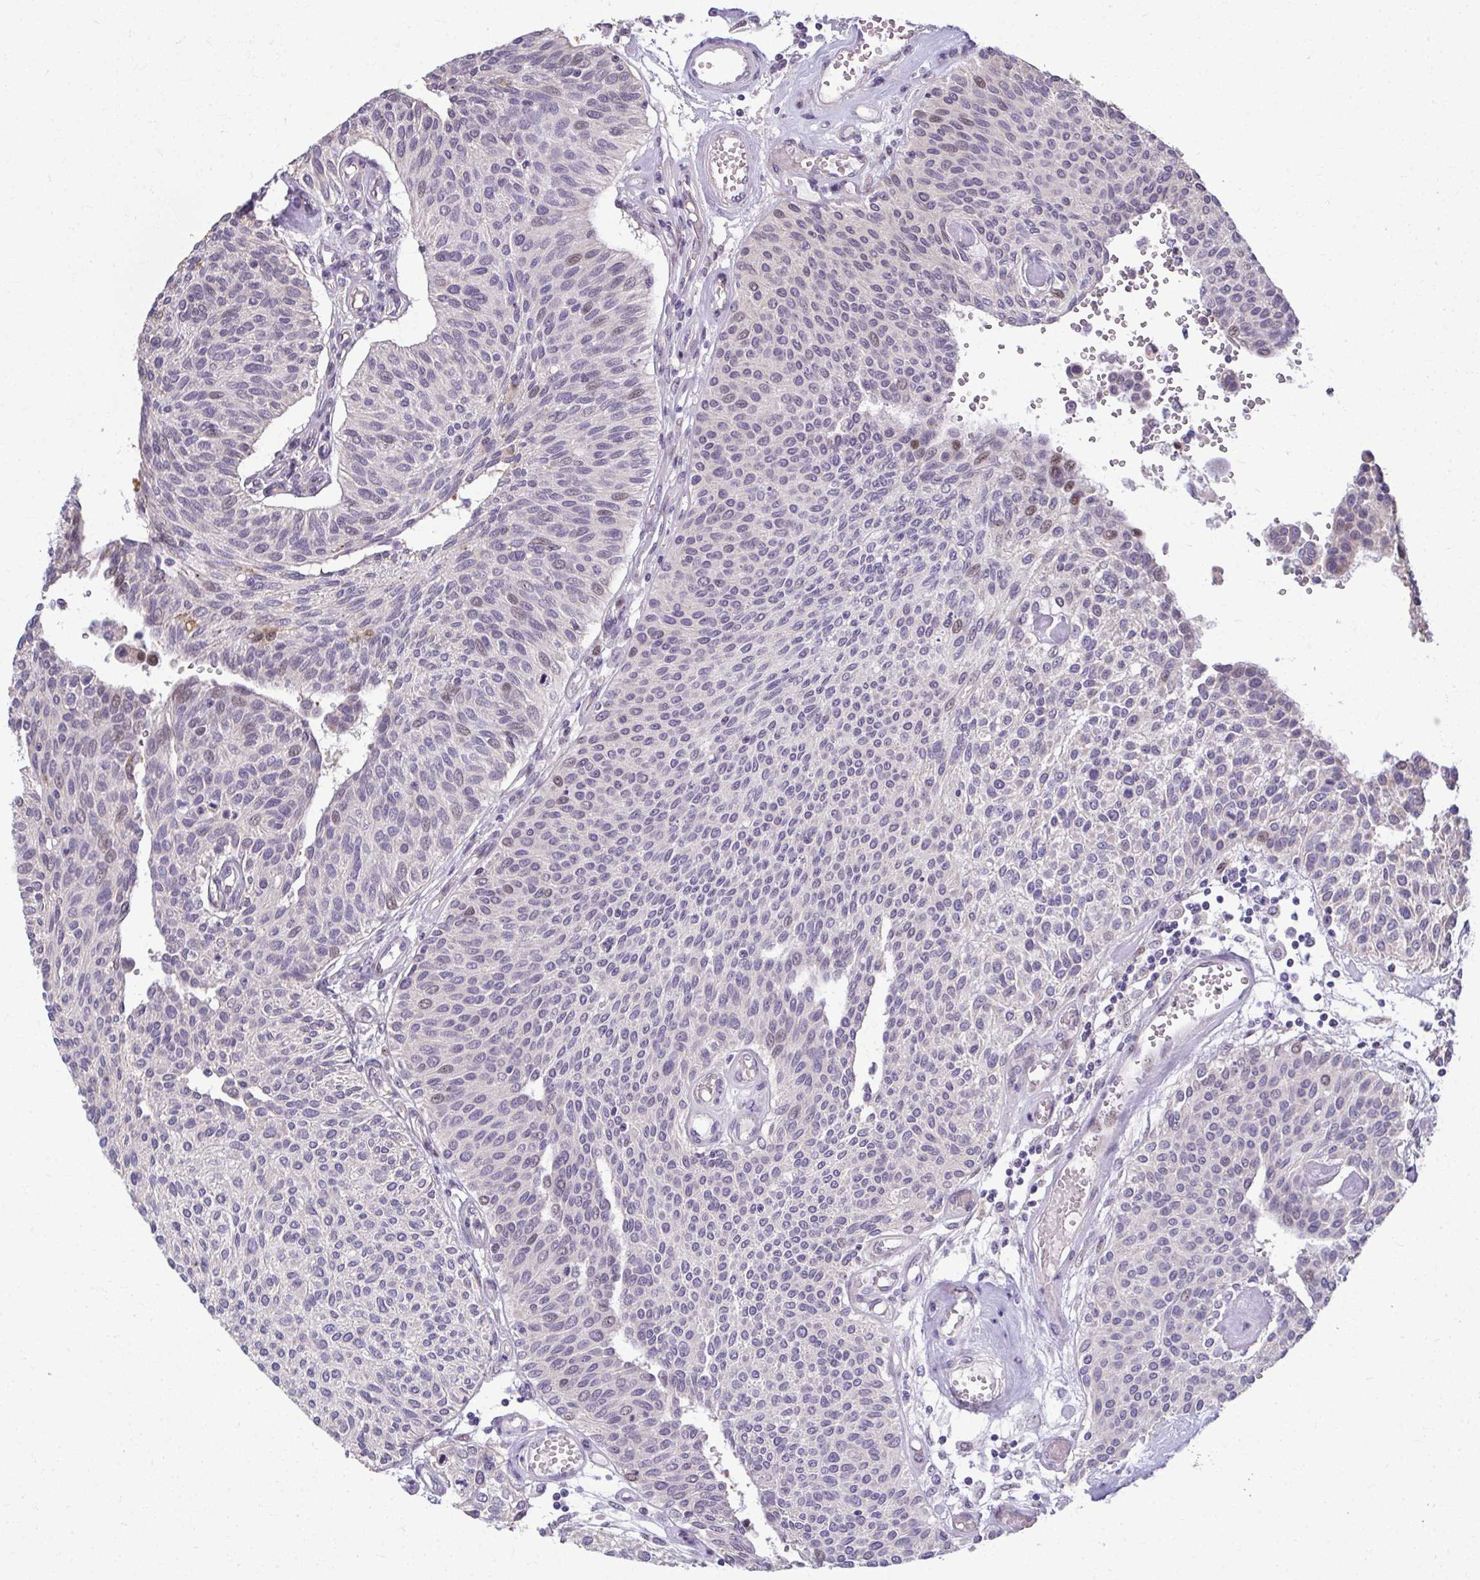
{"staining": {"intensity": "negative", "quantity": "none", "location": "none"}, "tissue": "urothelial cancer", "cell_type": "Tumor cells", "image_type": "cancer", "snomed": [{"axis": "morphology", "description": "Urothelial carcinoma, NOS"}, {"axis": "topography", "description": "Urinary bladder"}], "caption": "Urothelial cancer was stained to show a protein in brown. There is no significant staining in tumor cells.", "gene": "ODF1", "patient": {"sex": "male", "age": 55}}